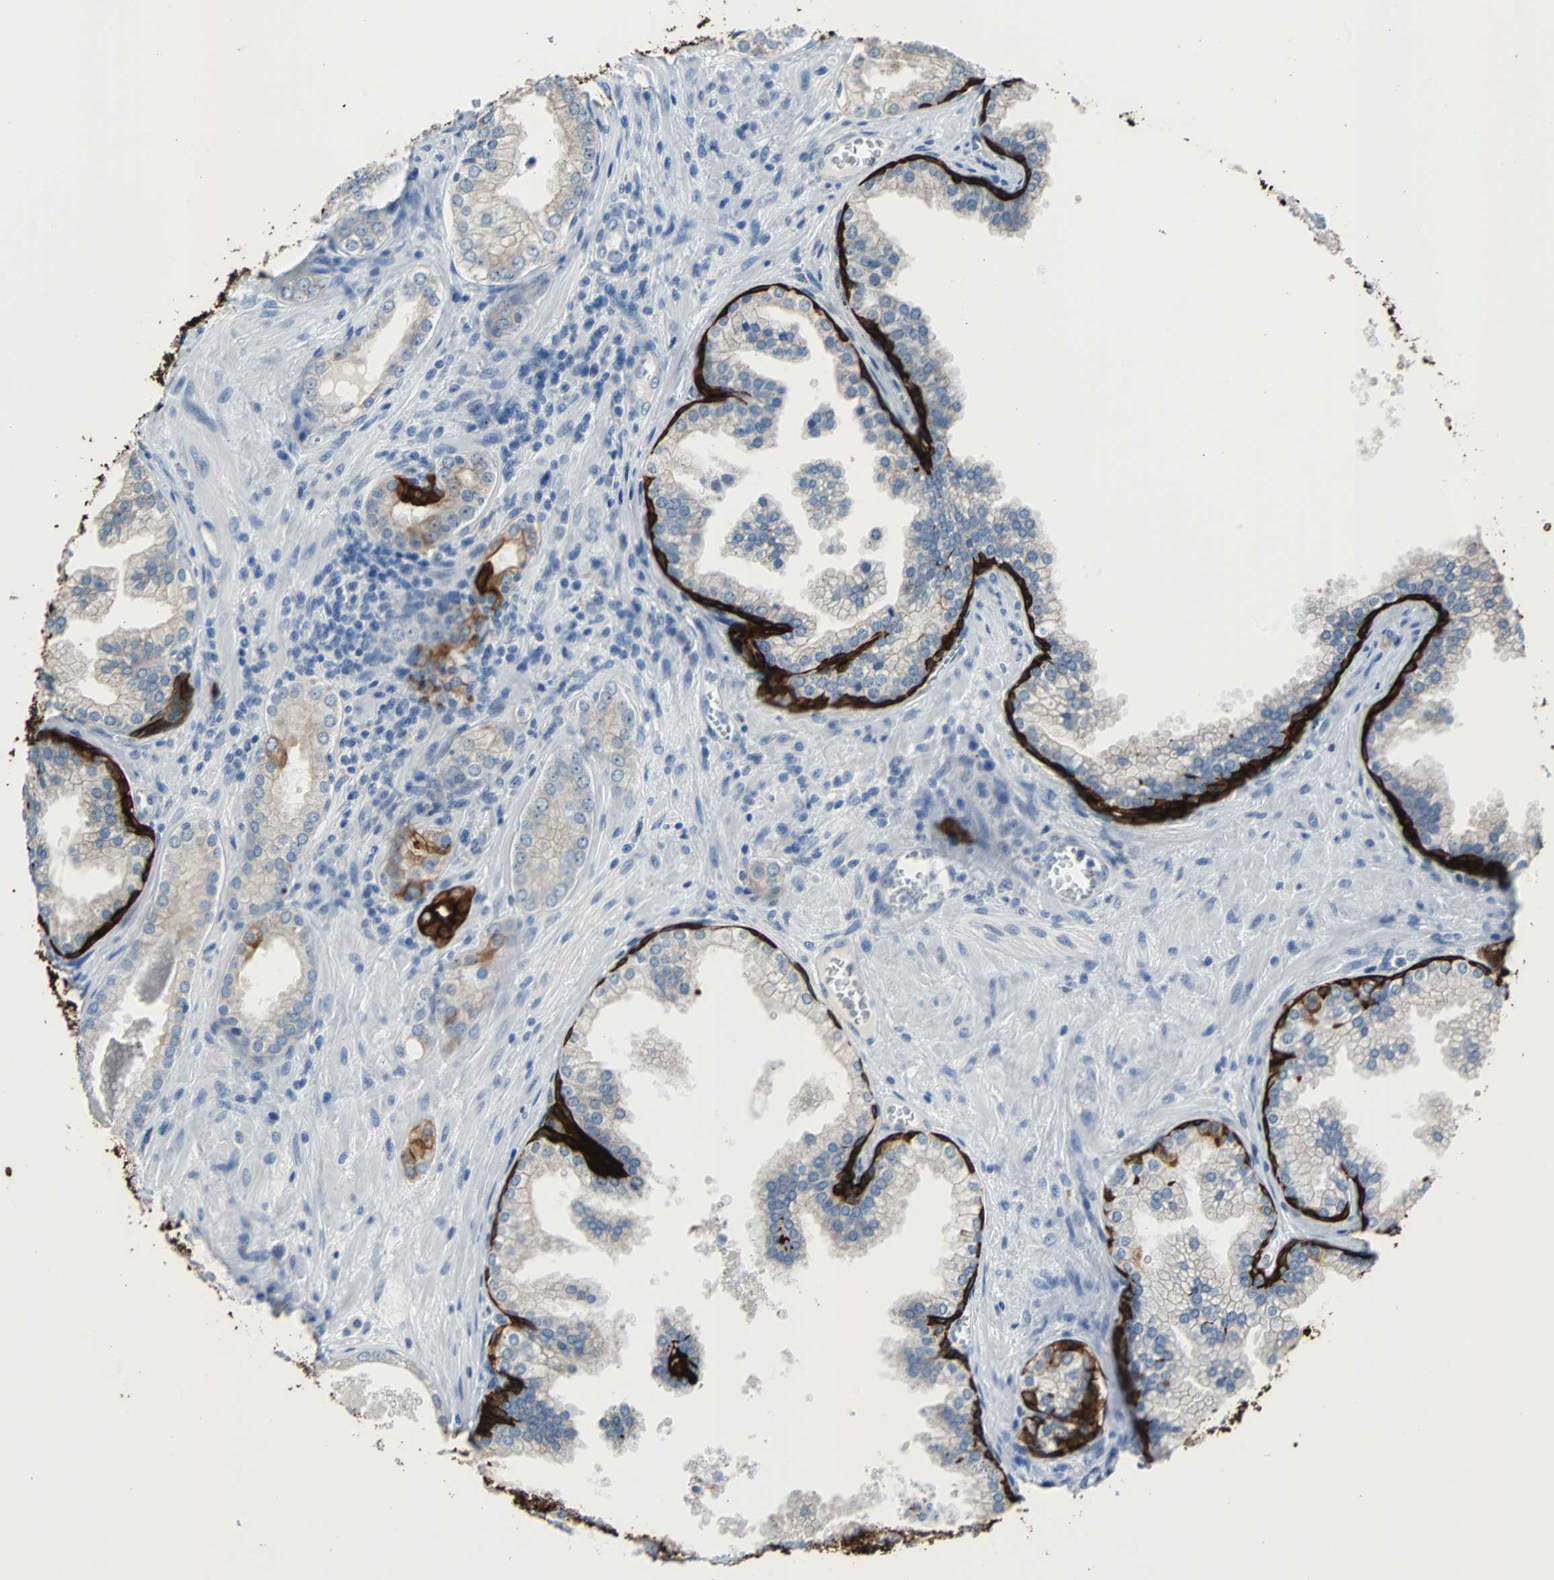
{"staining": {"intensity": "weak", "quantity": ">75%", "location": "cytoplasmic/membranous"}, "tissue": "prostate cancer", "cell_type": "Tumor cells", "image_type": "cancer", "snomed": [{"axis": "morphology", "description": "Adenocarcinoma, Low grade"}, {"axis": "topography", "description": "Prostate"}], "caption": "There is low levels of weak cytoplasmic/membranous staining in tumor cells of adenocarcinoma (low-grade) (prostate), as demonstrated by immunohistochemical staining (brown color).", "gene": "KRT7", "patient": {"sex": "male", "age": 60}}